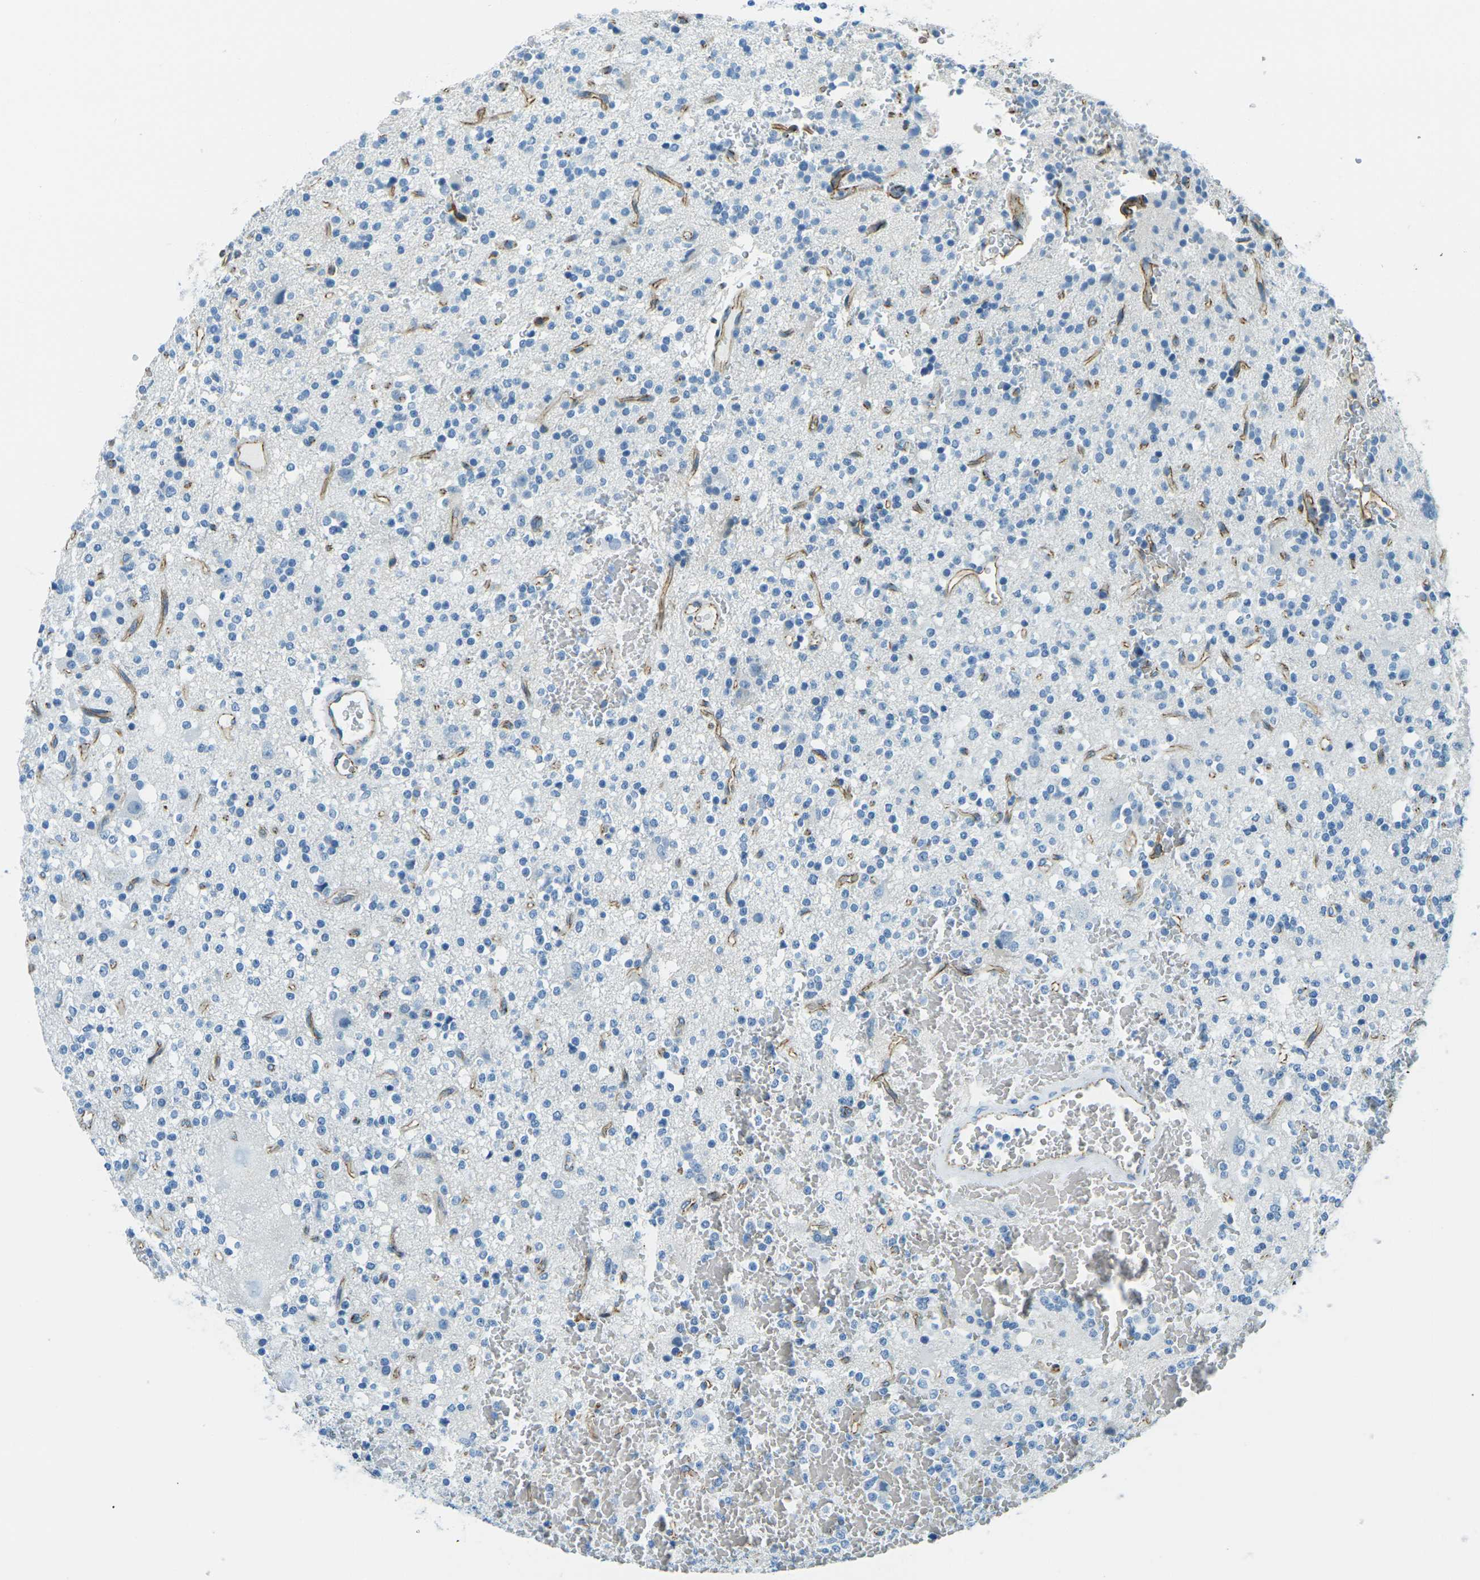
{"staining": {"intensity": "negative", "quantity": "none", "location": "none"}, "tissue": "glioma", "cell_type": "Tumor cells", "image_type": "cancer", "snomed": [{"axis": "morphology", "description": "Glioma, malignant, High grade"}, {"axis": "topography", "description": "Brain"}], "caption": "High power microscopy image of an immunohistochemistry image of glioma, revealing no significant staining in tumor cells.", "gene": "OCLN", "patient": {"sex": "male", "age": 47}}